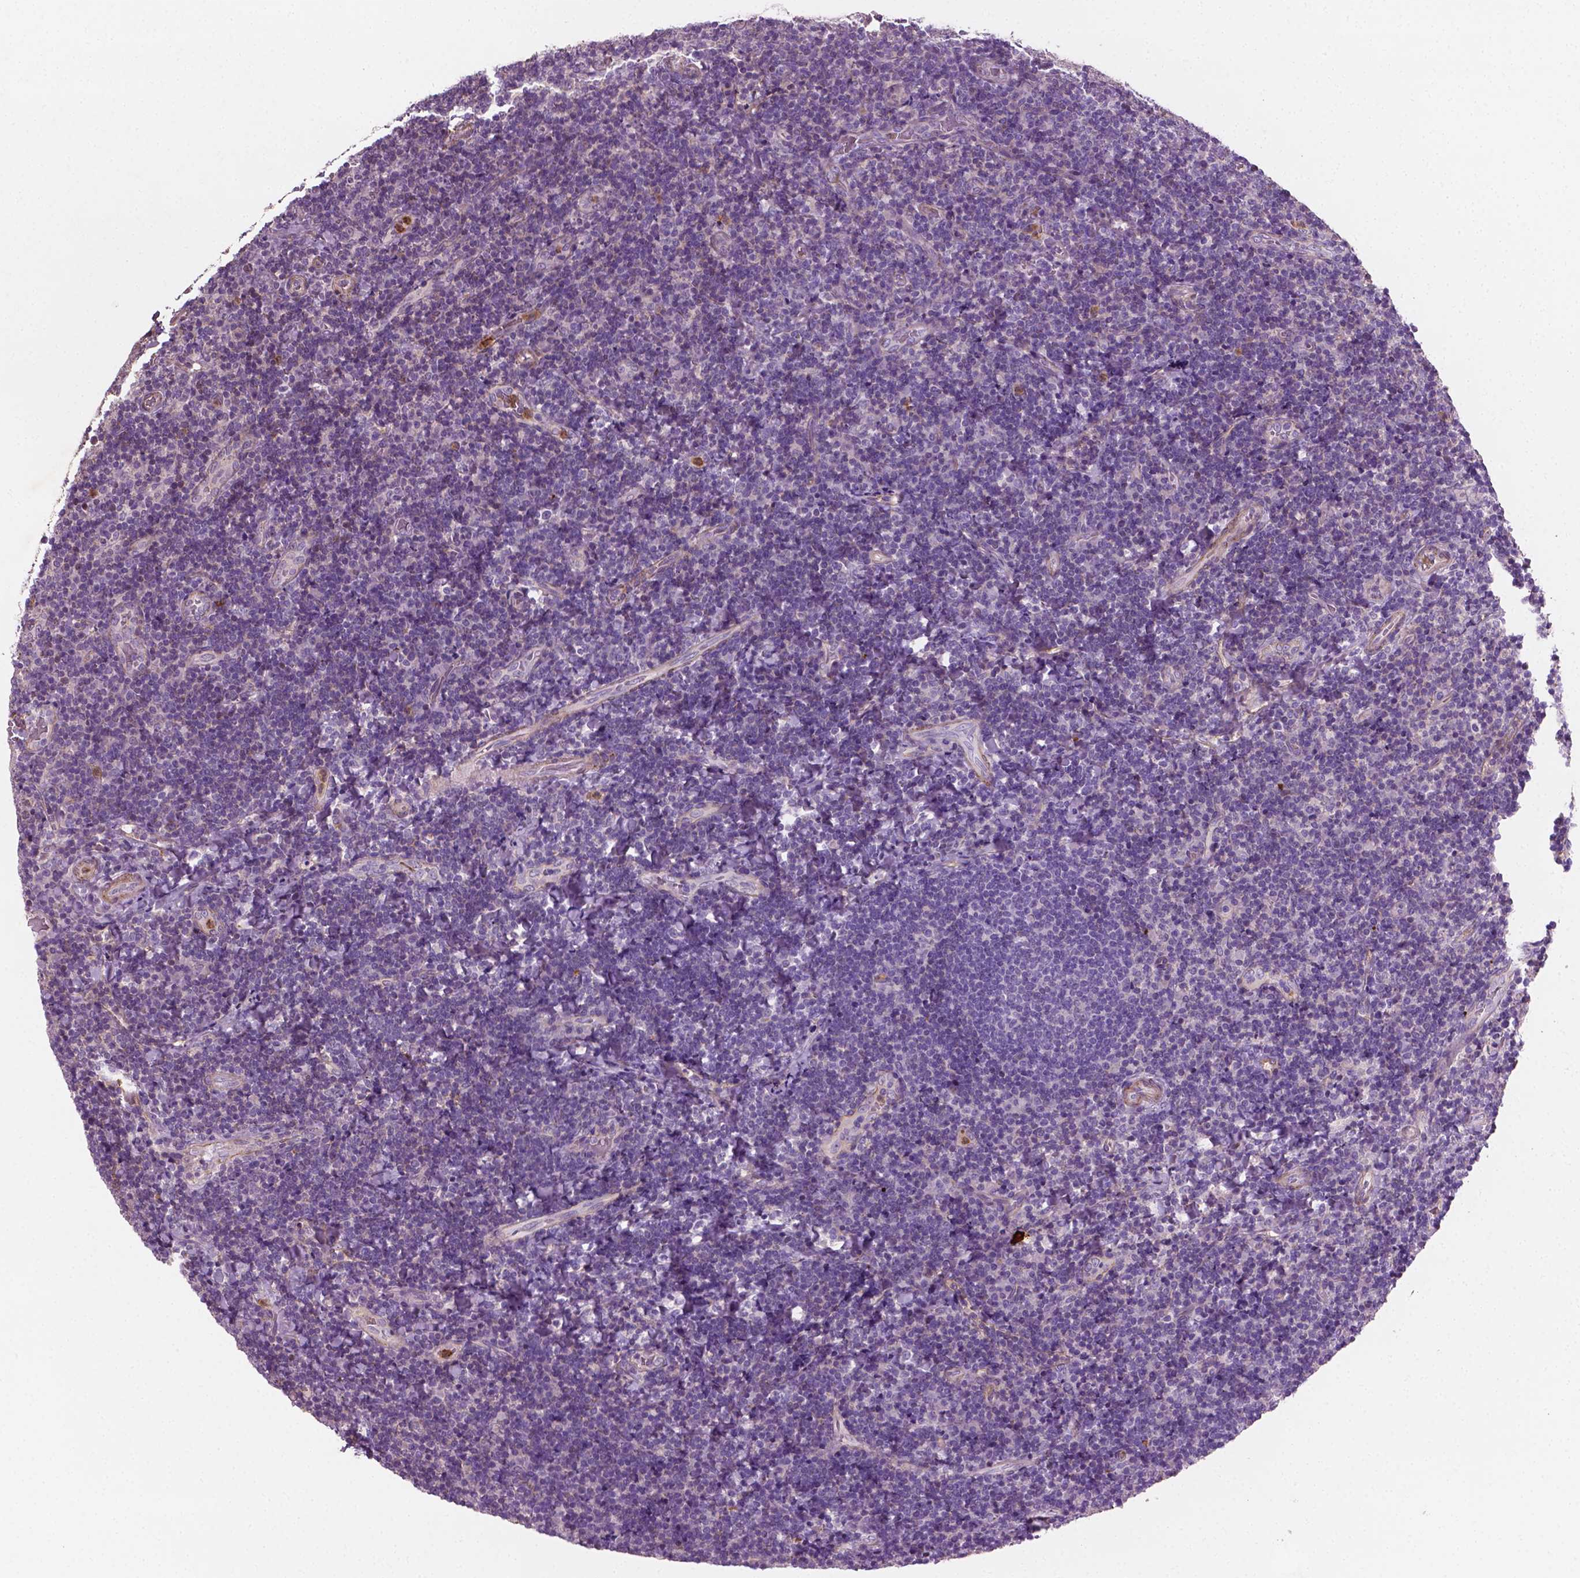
{"staining": {"intensity": "weak", "quantity": "<25%", "location": "cytoplasmic/membranous"}, "tissue": "tonsil", "cell_type": "Germinal center cells", "image_type": "normal", "snomed": [{"axis": "morphology", "description": "Normal tissue, NOS"}, {"axis": "topography", "description": "Tonsil"}], "caption": "Tonsil stained for a protein using immunohistochemistry (IHC) displays no expression germinal center cells.", "gene": "PTX3", "patient": {"sex": "male", "age": 17}}